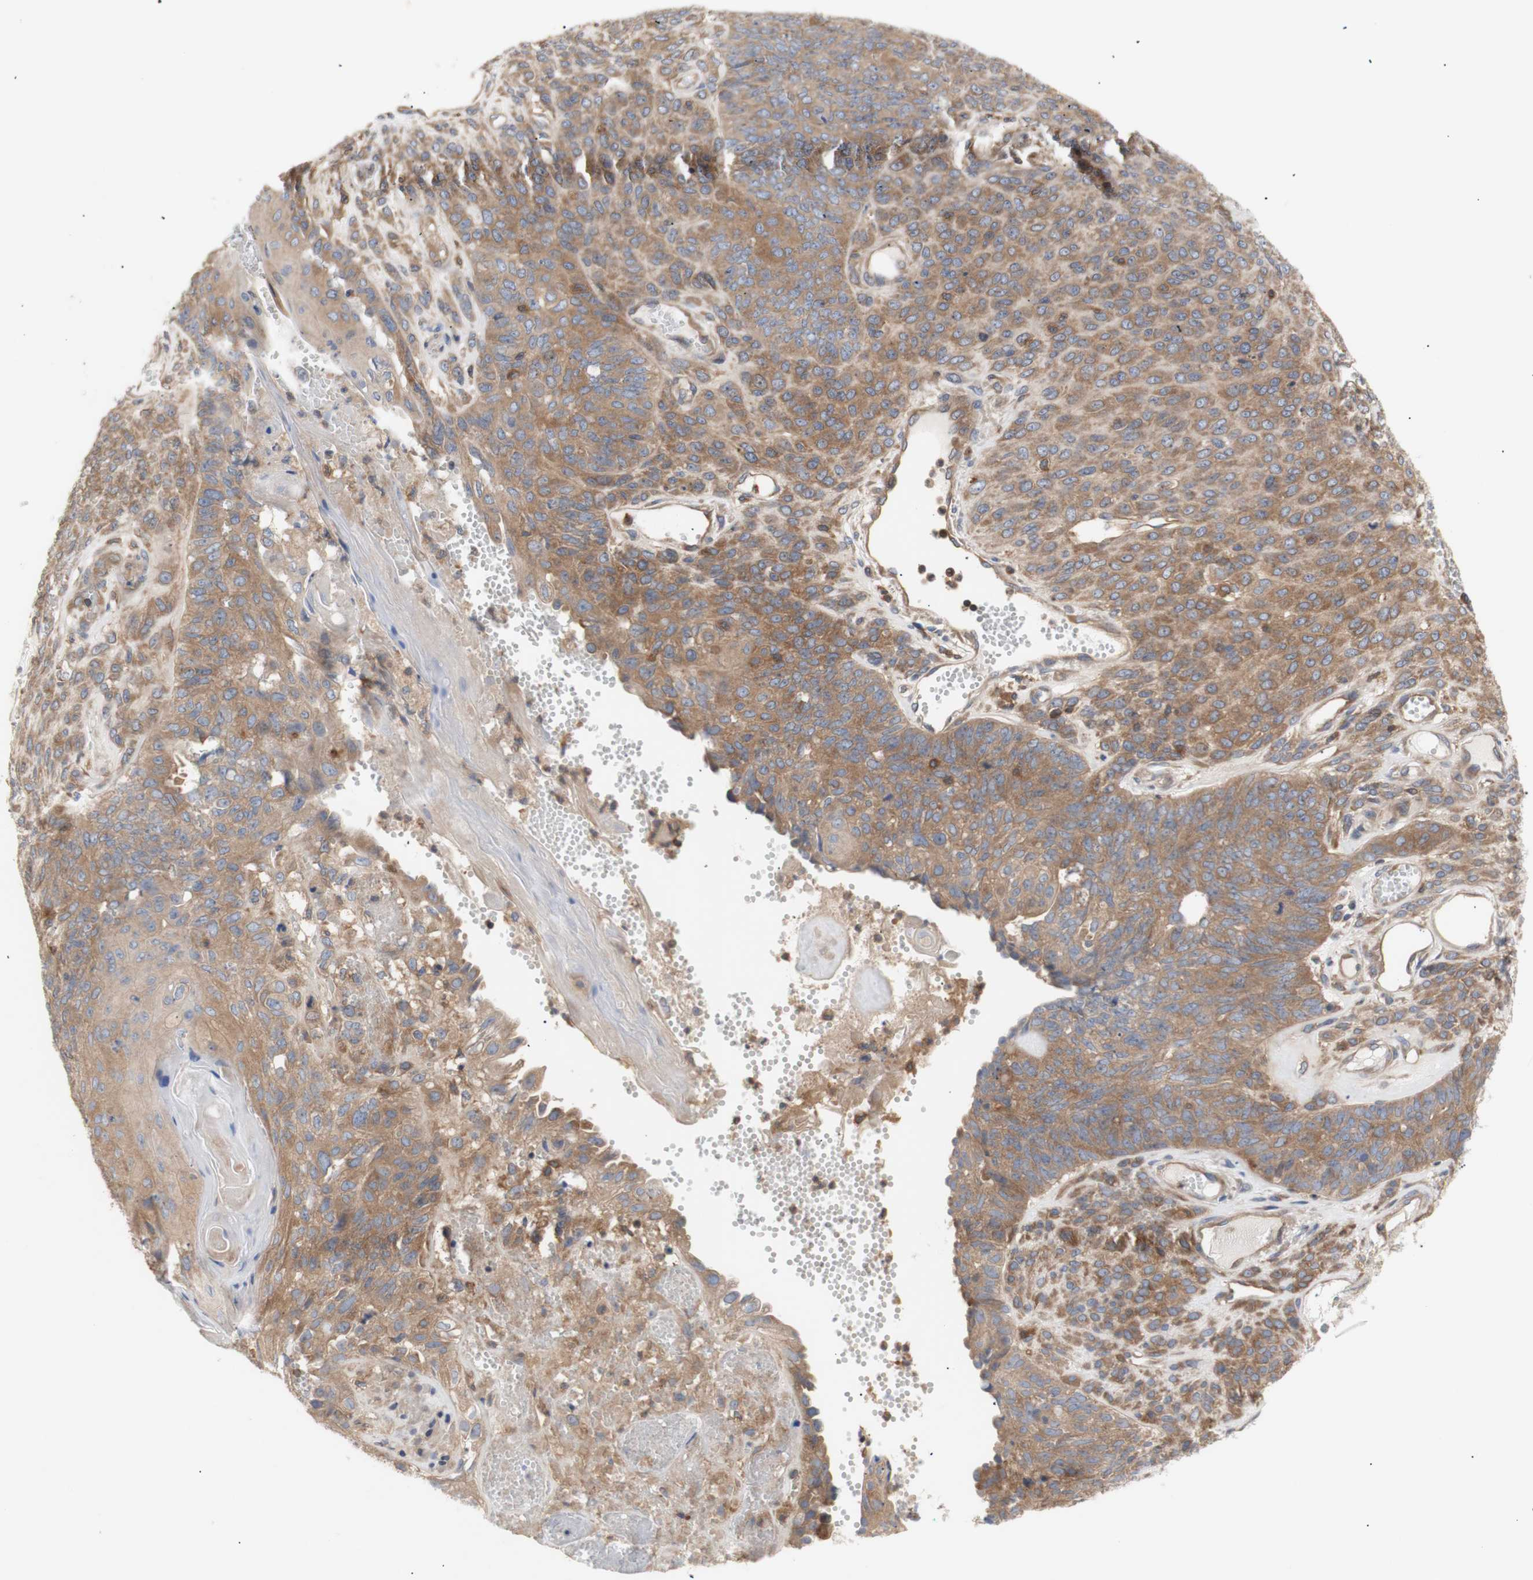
{"staining": {"intensity": "moderate", "quantity": ">75%", "location": "cytoplasmic/membranous"}, "tissue": "endometrial cancer", "cell_type": "Tumor cells", "image_type": "cancer", "snomed": [{"axis": "morphology", "description": "Adenocarcinoma, NOS"}, {"axis": "topography", "description": "Endometrium"}], "caption": "This is a histology image of IHC staining of adenocarcinoma (endometrial), which shows moderate positivity in the cytoplasmic/membranous of tumor cells.", "gene": "IKBKG", "patient": {"sex": "female", "age": 32}}